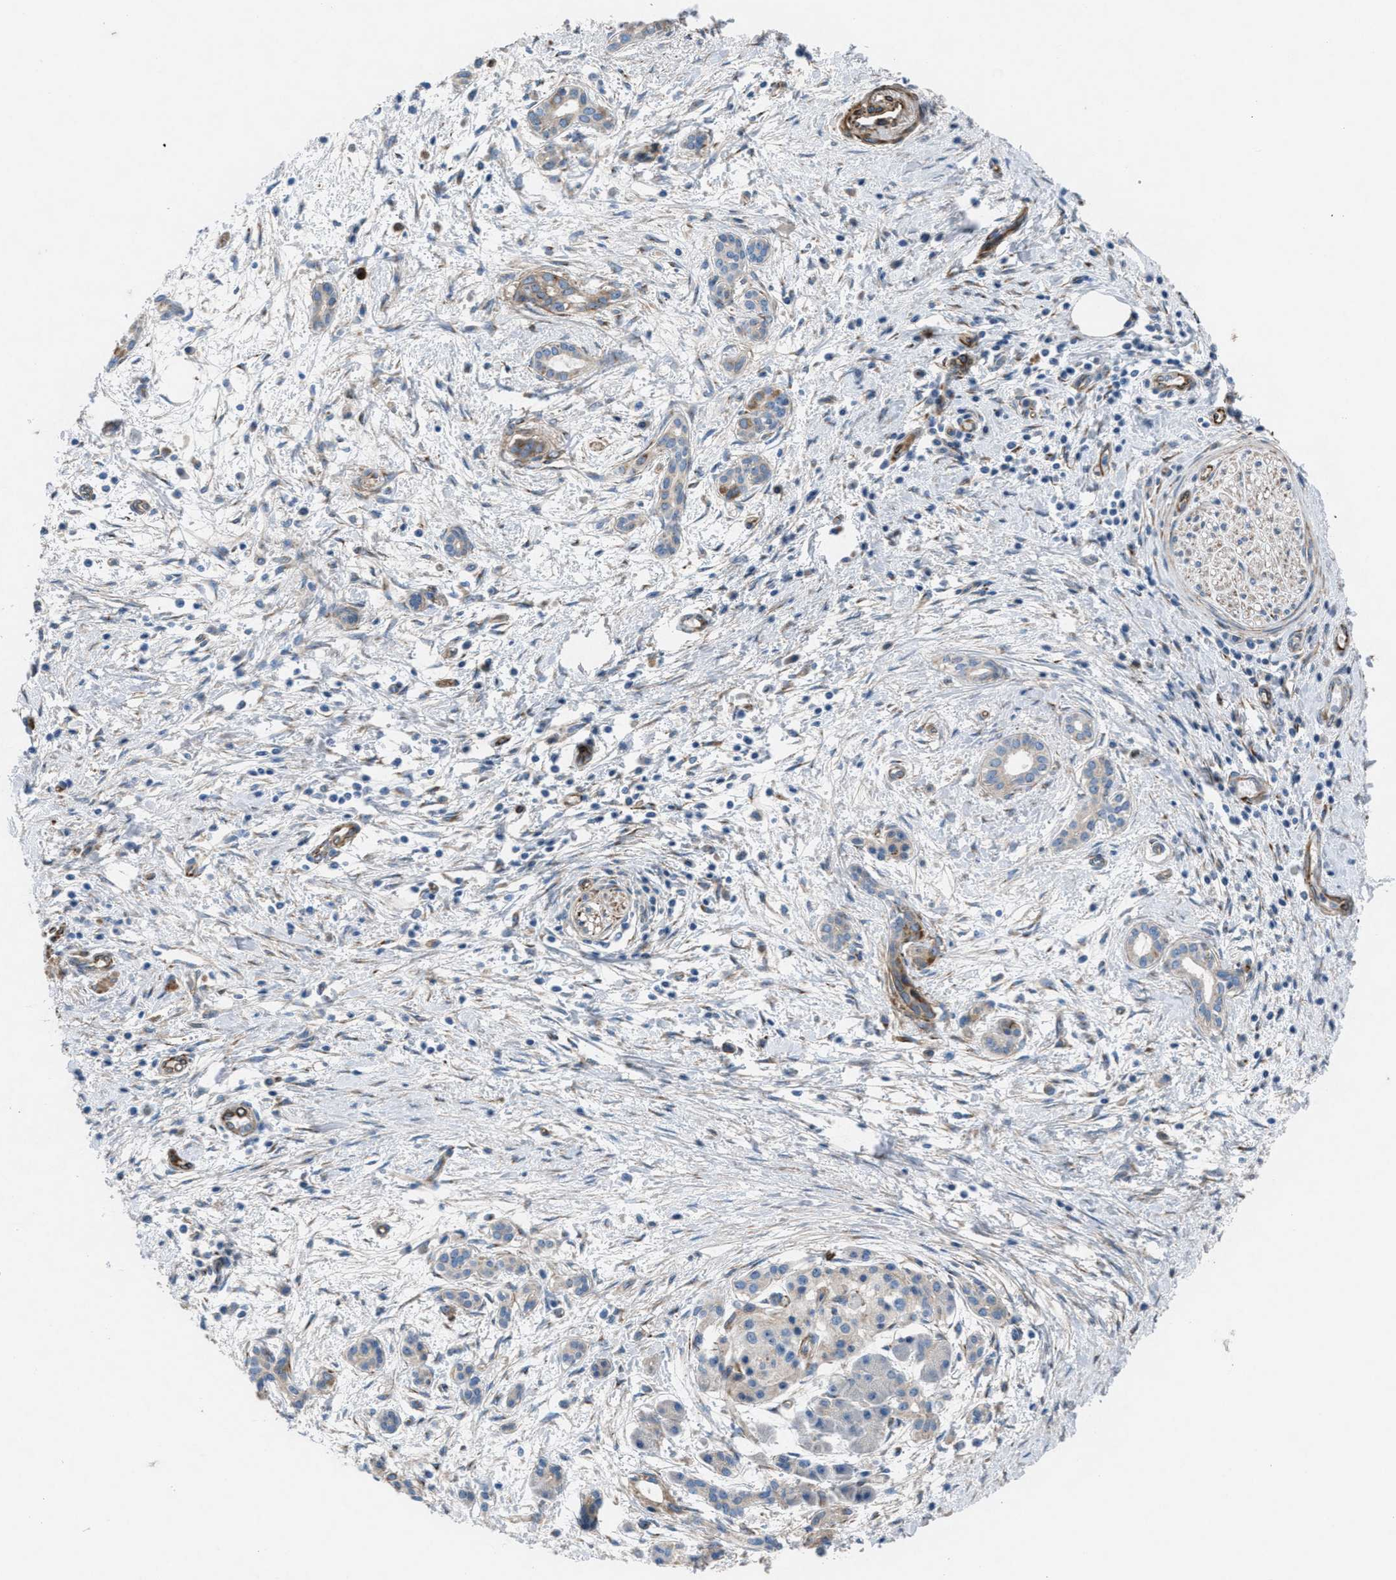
{"staining": {"intensity": "weak", "quantity": "<25%", "location": "cytoplasmic/membranous"}, "tissue": "pancreatic cancer", "cell_type": "Tumor cells", "image_type": "cancer", "snomed": [{"axis": "morphology", "description": "Adenocarcinoma, NOS"}, {"axis": "topography", "description": "Pancreas"}], "caption": "A high-resolution histopathology image shows immunohistochemistry staining of pancreatic adenocarcinoma, which demonstrates no significant positivity in tumor cells. Brightfield microscopy of immunohistochemistry (IHC) stained with DAB (brown) and hematoxylin (blue), captured at high magnification.", "gene": "SLC6A9", "patient": {"sex": "female", "age": 70}}